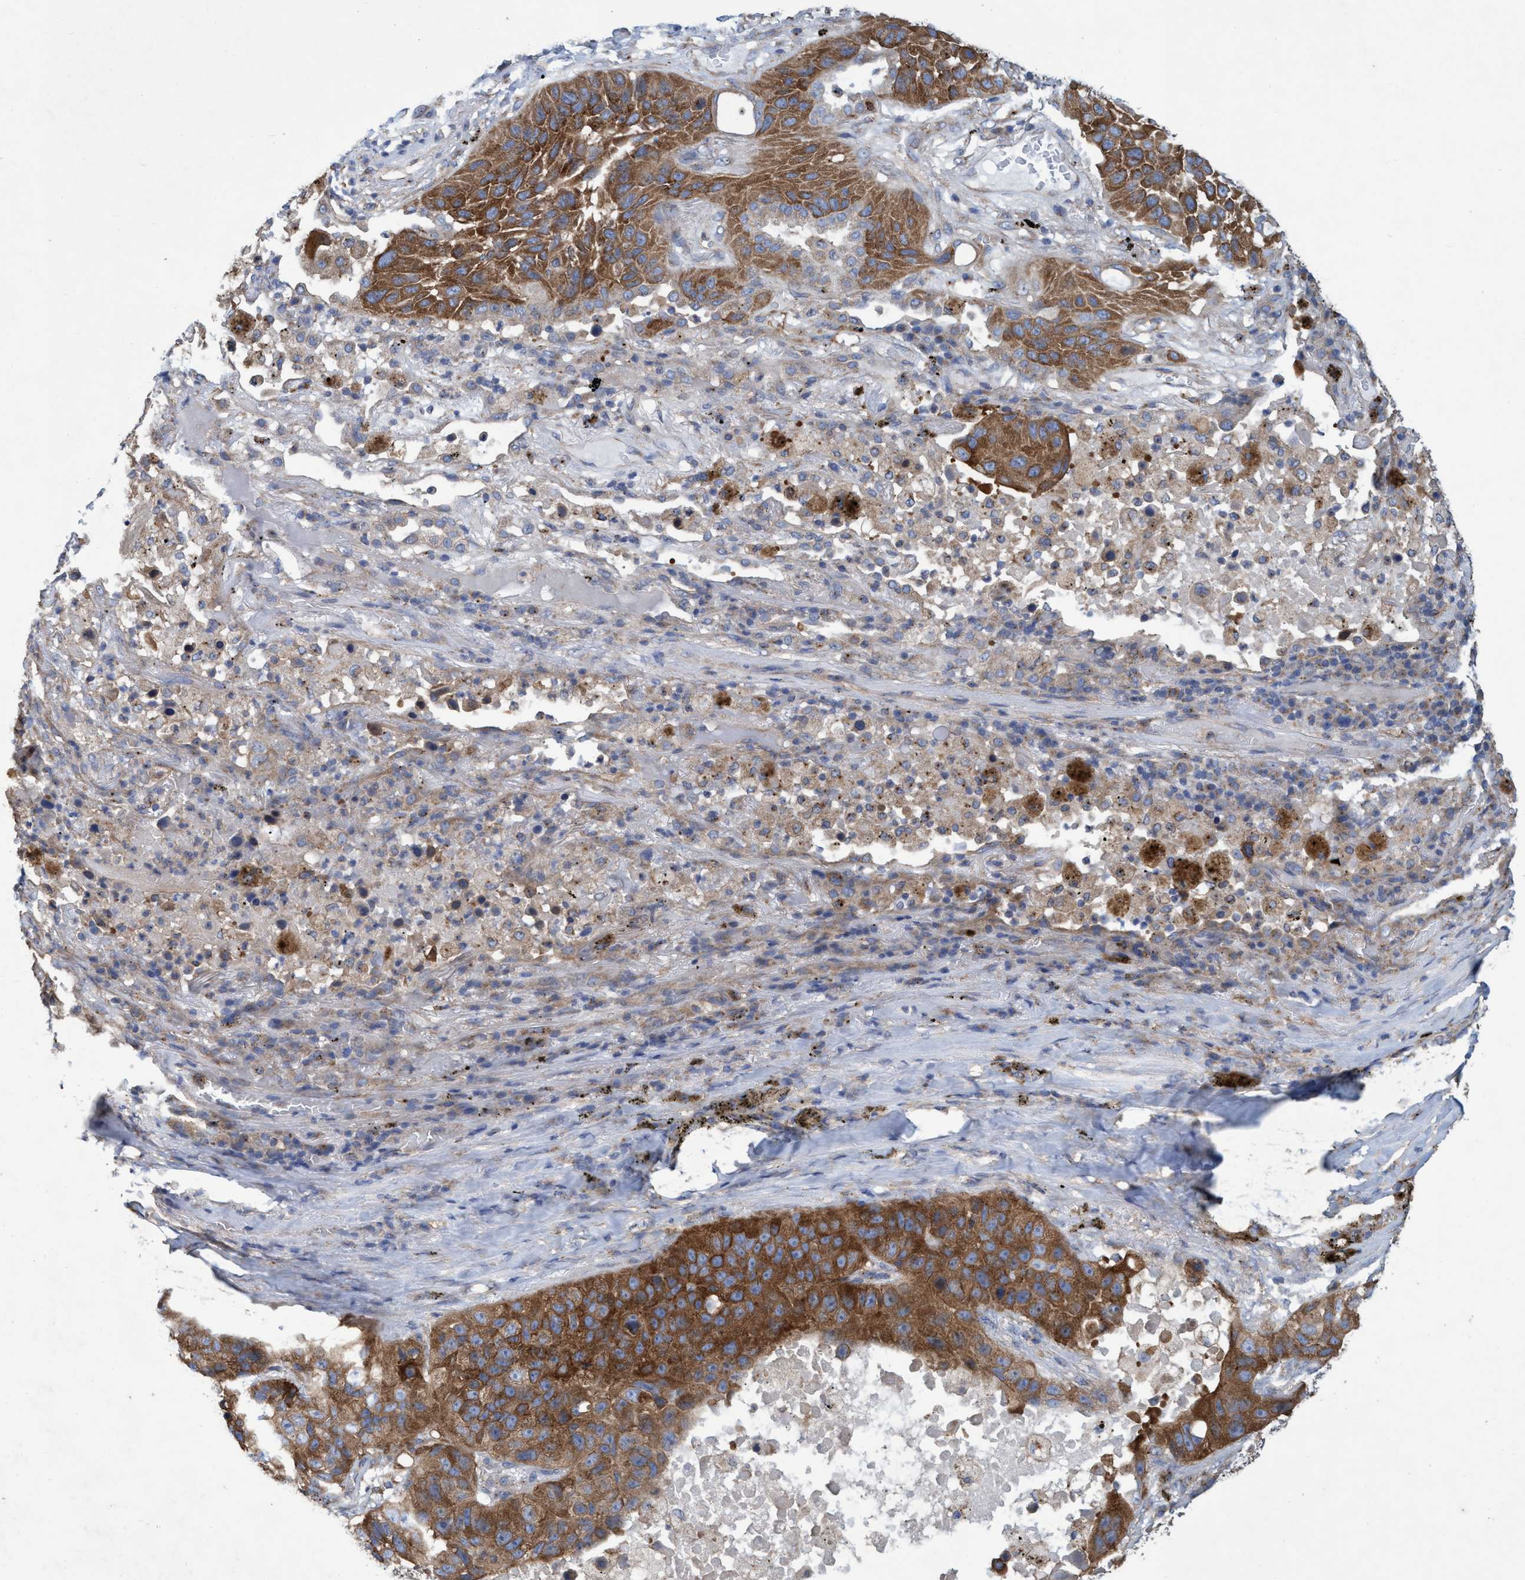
{"staining": {"intensity": "moderate", "quantity": ">75%", "location": "cytoplasmic/membranous"}, "tissue": "lung cancer", "cell_type": "Tumor cells", "image_type": "cancer", "snomed": [{"axis": "morphology", "description": "Squamous cell carcinoma, NOS"}, {"axis": "topography", "description": "Lung"}], "caption": "Human lung squamous cell carcinoma stained for a protein (brown) reveals moderate cytoplasmic/membranous positive staining in about >75% of tumor cells.", "gene": "BICD2", "patient": {"sex": "male", "age": 57}}